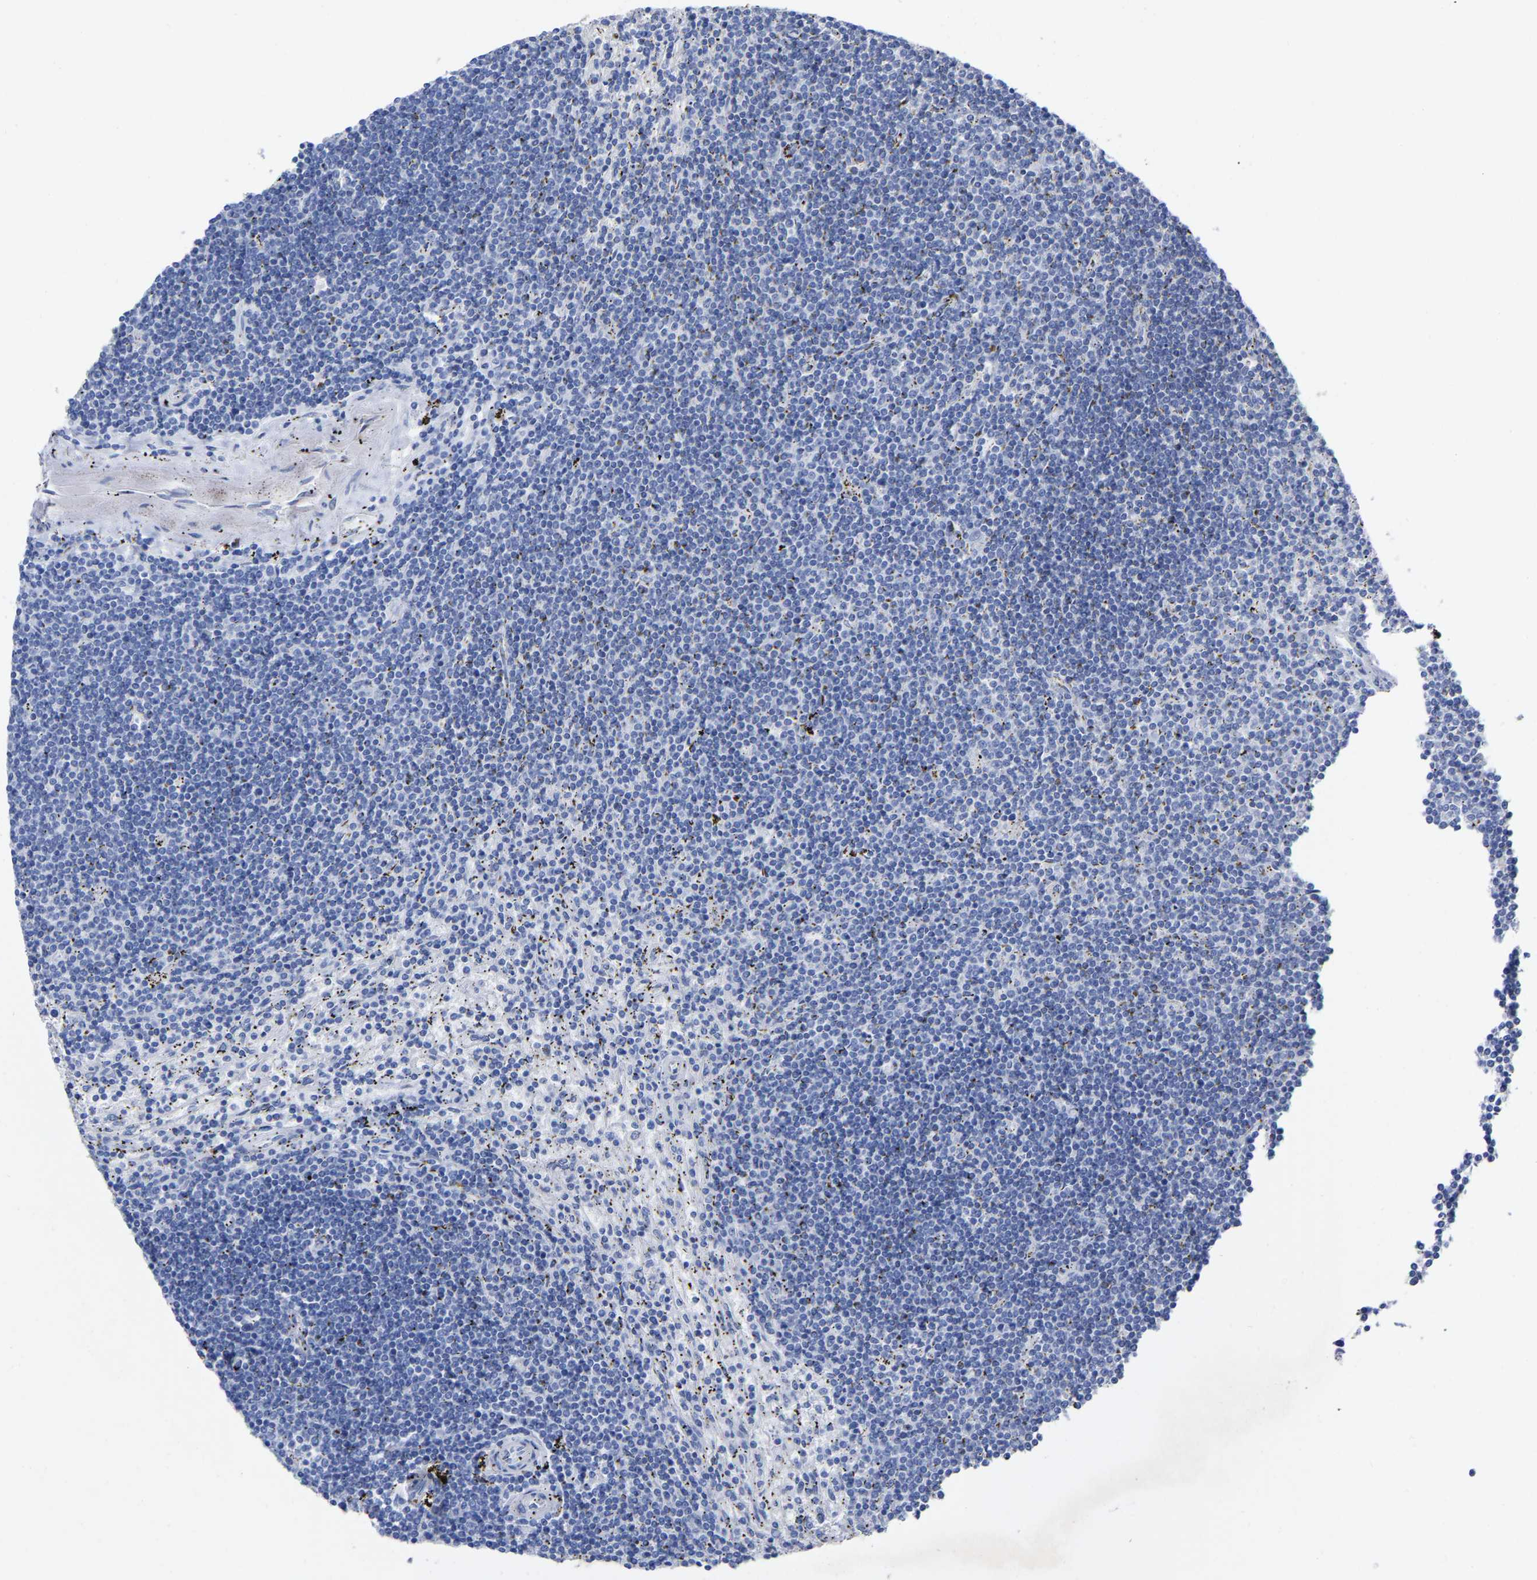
{"staining": {"intensity": "negative", "quantity": "none", "location": "none"}, "tissue": "lymphoma", "cell_type": "Tumor cells", "image_type": "cancer", "snomed": [{"axis": "morphology", "description": "Malignant lymphoma, non-Hodgkin's type, Low grade"}, {"axis": "topography", "description": "Spleen"}], "caption": "High power microscopy micrograph of an immunohistochemistry histopathology image of malignant lymphoma, non-Hodgkin's type (low-grade), revealing no significant positivity in tumor cells. Nuclei are stained in blue.", "gene": "HAPLN1", "patient": {"sex": "male", "age": 76}}